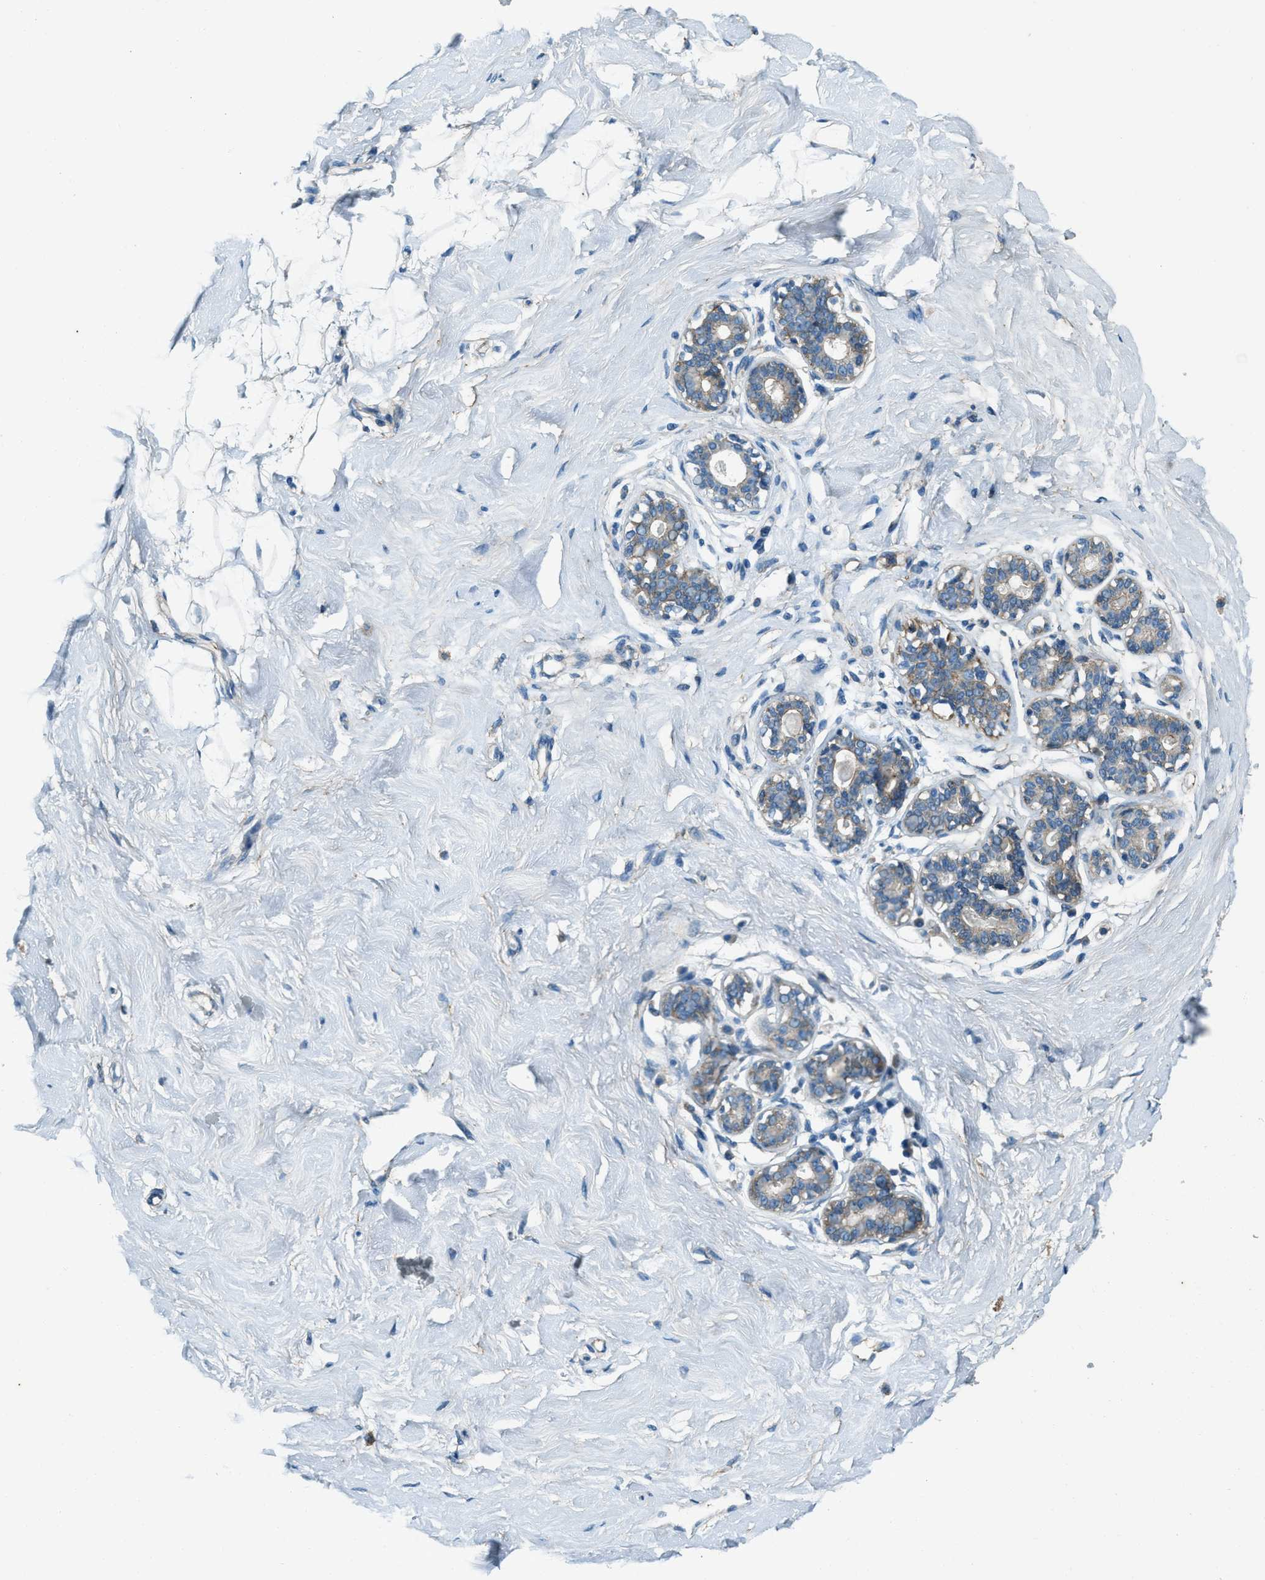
{"staining": {"intensity": "negative", "quantity": "none", "location": "none"}, "tissue": "breast", "cell_type": "Adipocytes", "image_type": "normal", "snomed": [{"axis": "morphology", "description": "Normal tissue, NOS"}, {"axis": "topography", "description": "Breast"}], "caption": "High magnification brightfield microscopy of benign breast stained with DAB (3,3'-diaminobenzidine) (brown) and counterstained with hematoxylin (blue): adipocytes show no significant staining. Brightfield microscopy of immunohistochemistry stained with DAB (3,3'-diaminobenzidine) (brown) and hematoxylin (blue), captured at high magnification.", "gene": "SVIL", "patient": {"sex": "female", "age": 23}}